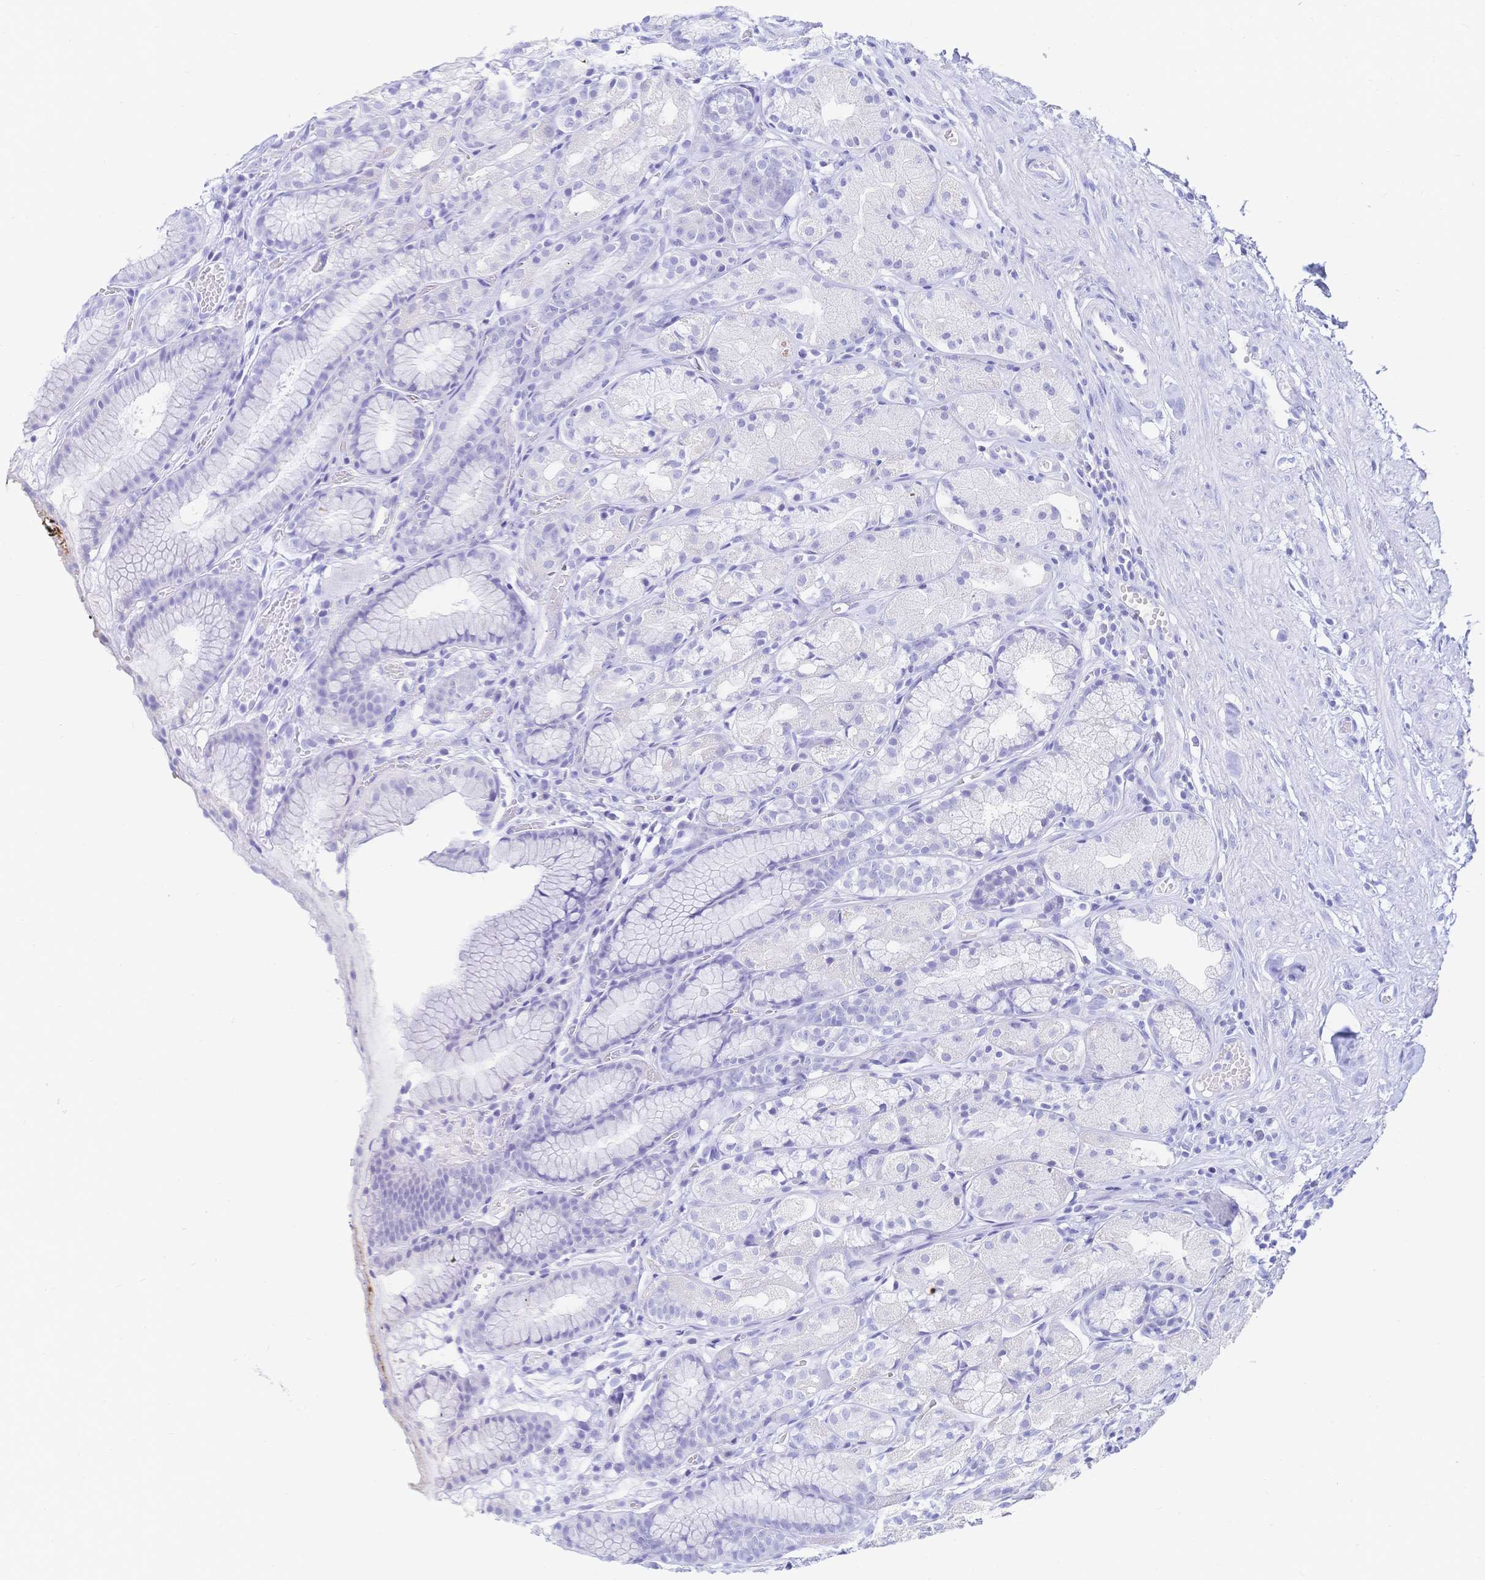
{"staining": {"intensity": "negative", "quantity": "none", "location": "none"}, "tissue": "stomach", "cell_type": "Glandular cells", "image_type": "normal", "snomed": [{"axis": "morphology", "description": "Normal tissue, NOS"}, {"axis": "topography", "description": "Stomach"}], "caption": "Glandular cells are negative for protein expression in unremarkable human stomach. (IHC, brightfield microscopy, high magnification).", "gene": "MEP1B", "patient": {"sex": "male", "age": 70}}